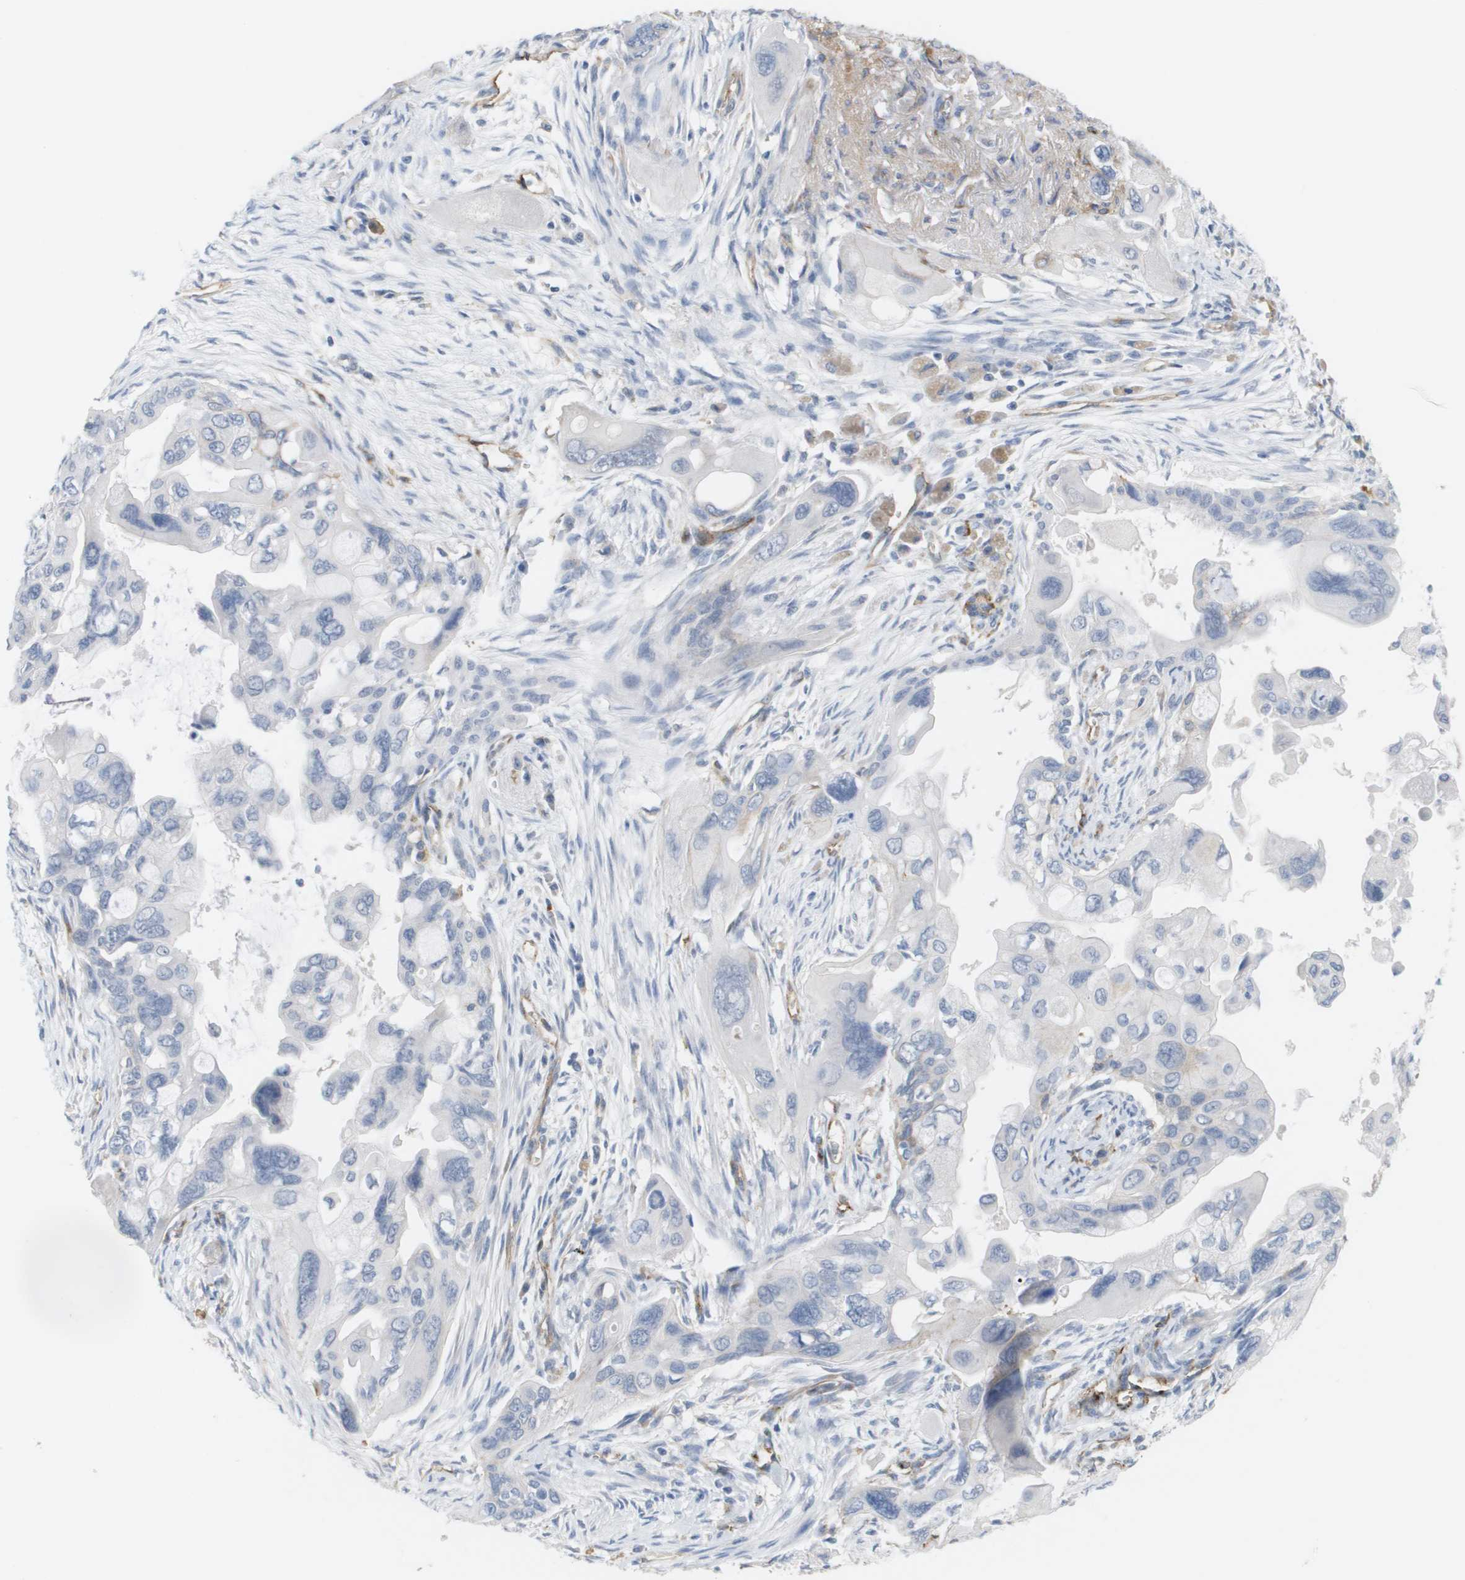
{"staining": {"intensity": "negative", "quantity": "none", "location": "none"}, "tissue": "pancreatic cancer", "cell_type": "Tumor cells", "image_type": "cancer", "snomed": [{"axis": "morphology", "description": "Adenocarcinoma, NOS"}, {"axis": "topography", "description": "Pancreas"}], "caption": "An immunohistochemistry (IHC) image of pancreatic cancer is shown. There is no staining in tumor cells of pancreatic cancer. Brightfield microscopy of immunohistochemistry stained with DAB (3,3'-diaminobenzidine) (brown) and hematoxylin (blue), captured at high magnification.", "gene": "ANGPT2", "patient": {"sex": "male", "age": 73}}